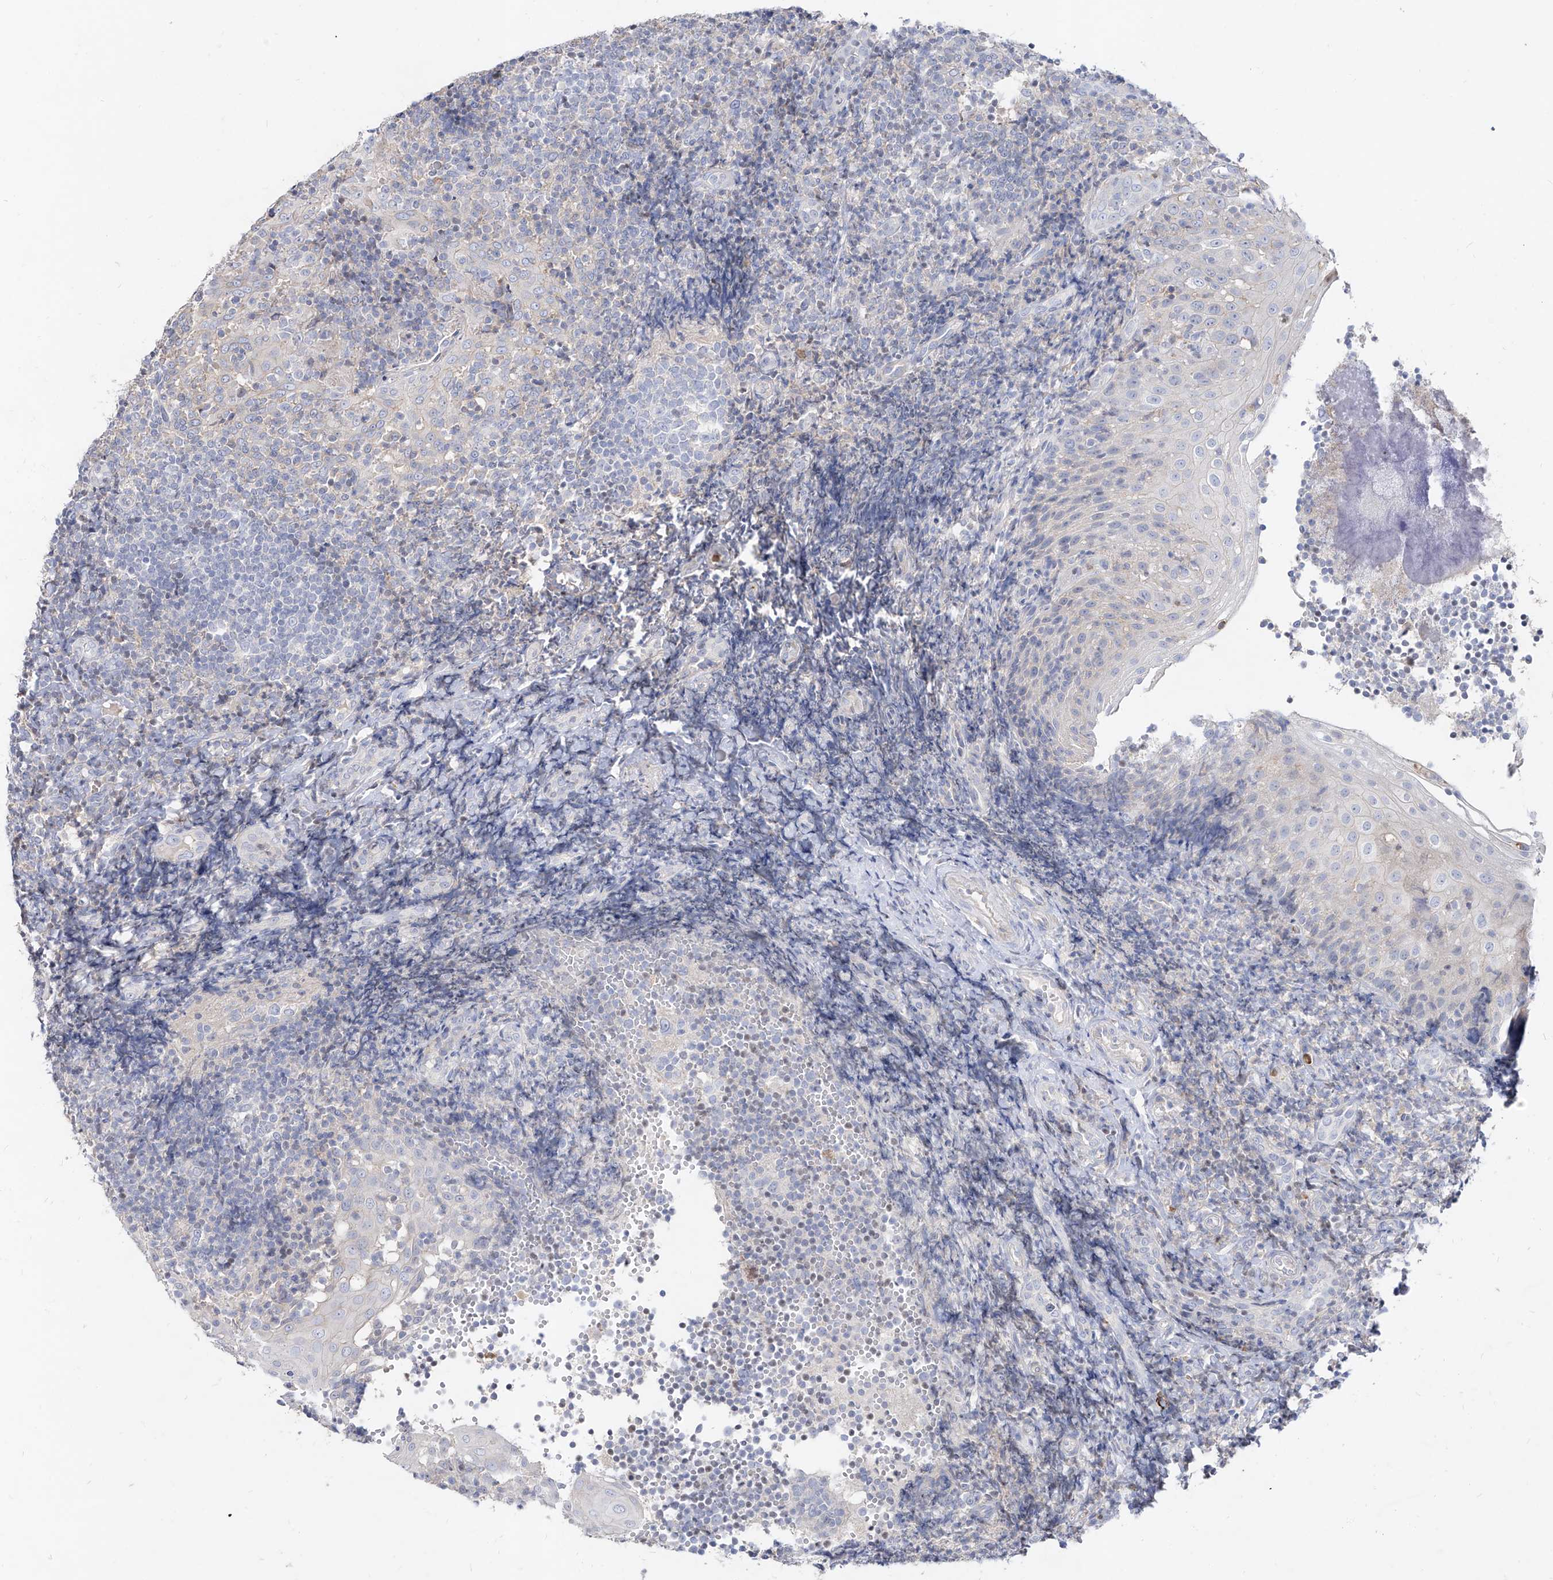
{"staining": {"intensity": "negative", "quantity": "none", "location": "none"}, "tissue": "tonsil", "cell_type": "Germinal center cells", "image_type": "normal", "snomed": [{"axis": "morphology", "description": "Normal tissue, NOS"}, {"axis": "topography", "description": "Tonsil"}], "caption": "This image is of unremarkable tonsil stained with IHC to label a protein in brown with the nuclei are counter-stained blue. There is no expression in germinal center cells. (DAB (3,3'-diaminobenzidine) immunohistochemistry (IHC), high magnification).", "gene": "RBFOX3", "patient": {"sex": "female", "age": 40}}